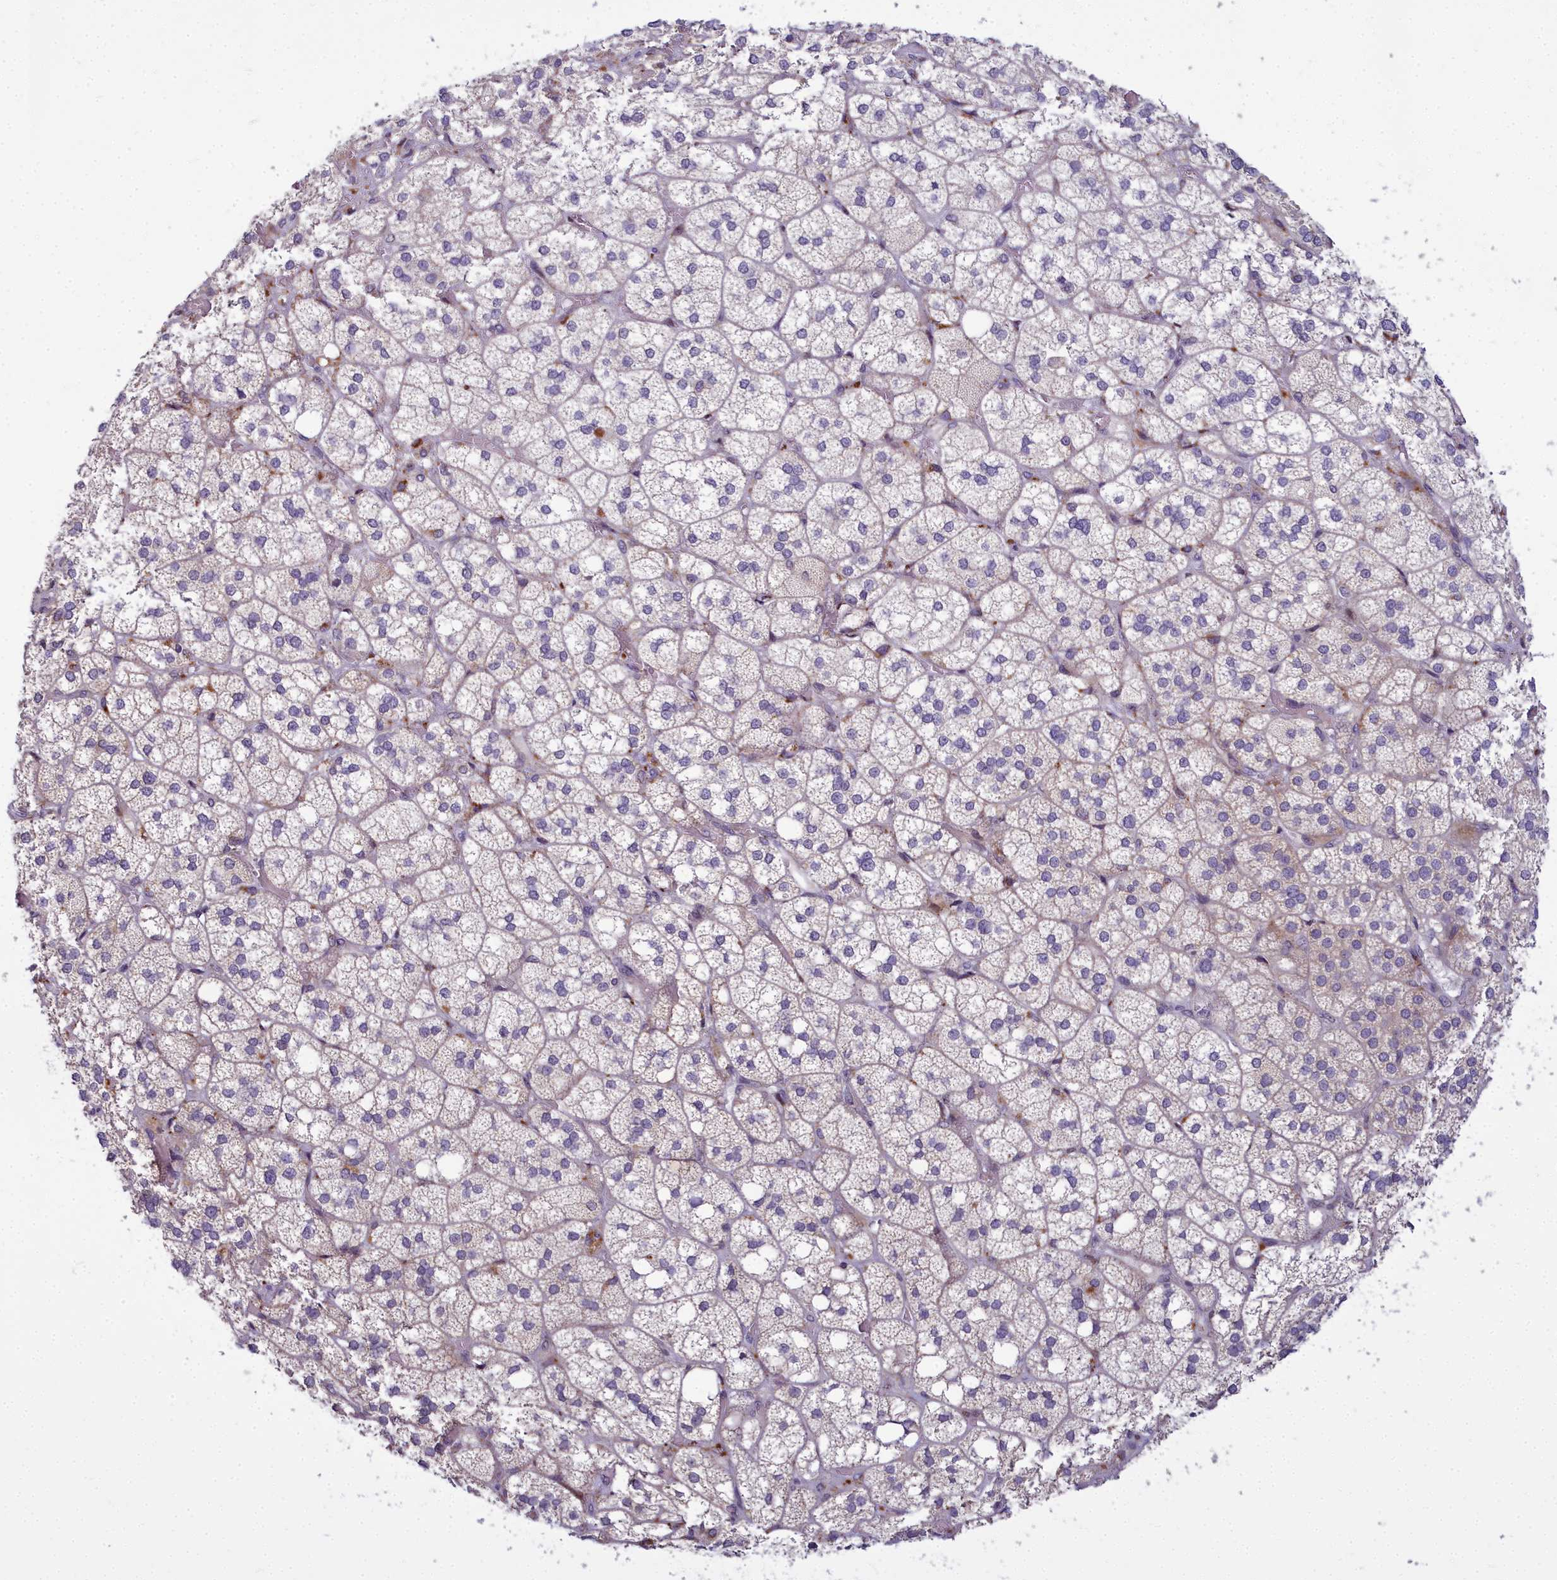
{"staining": {"intensity": "negative", "quantity": "none", "location": "none"}, "tissue": "adrenal gland", "cell_type": "Glandular cells", "image_type": "normal", "snomed": [{"axis": "morphology", "description": "Normal tissue, NOS"}, {"axis": "topography", "description": "Adrenal gland"}], "caption": "Glandular cells show no significant protein expression in normal adrenal gland. (DAB IHC, high magnification).", "gene": "WDPCP", "patient": {"sex": "male", "age": 61}}